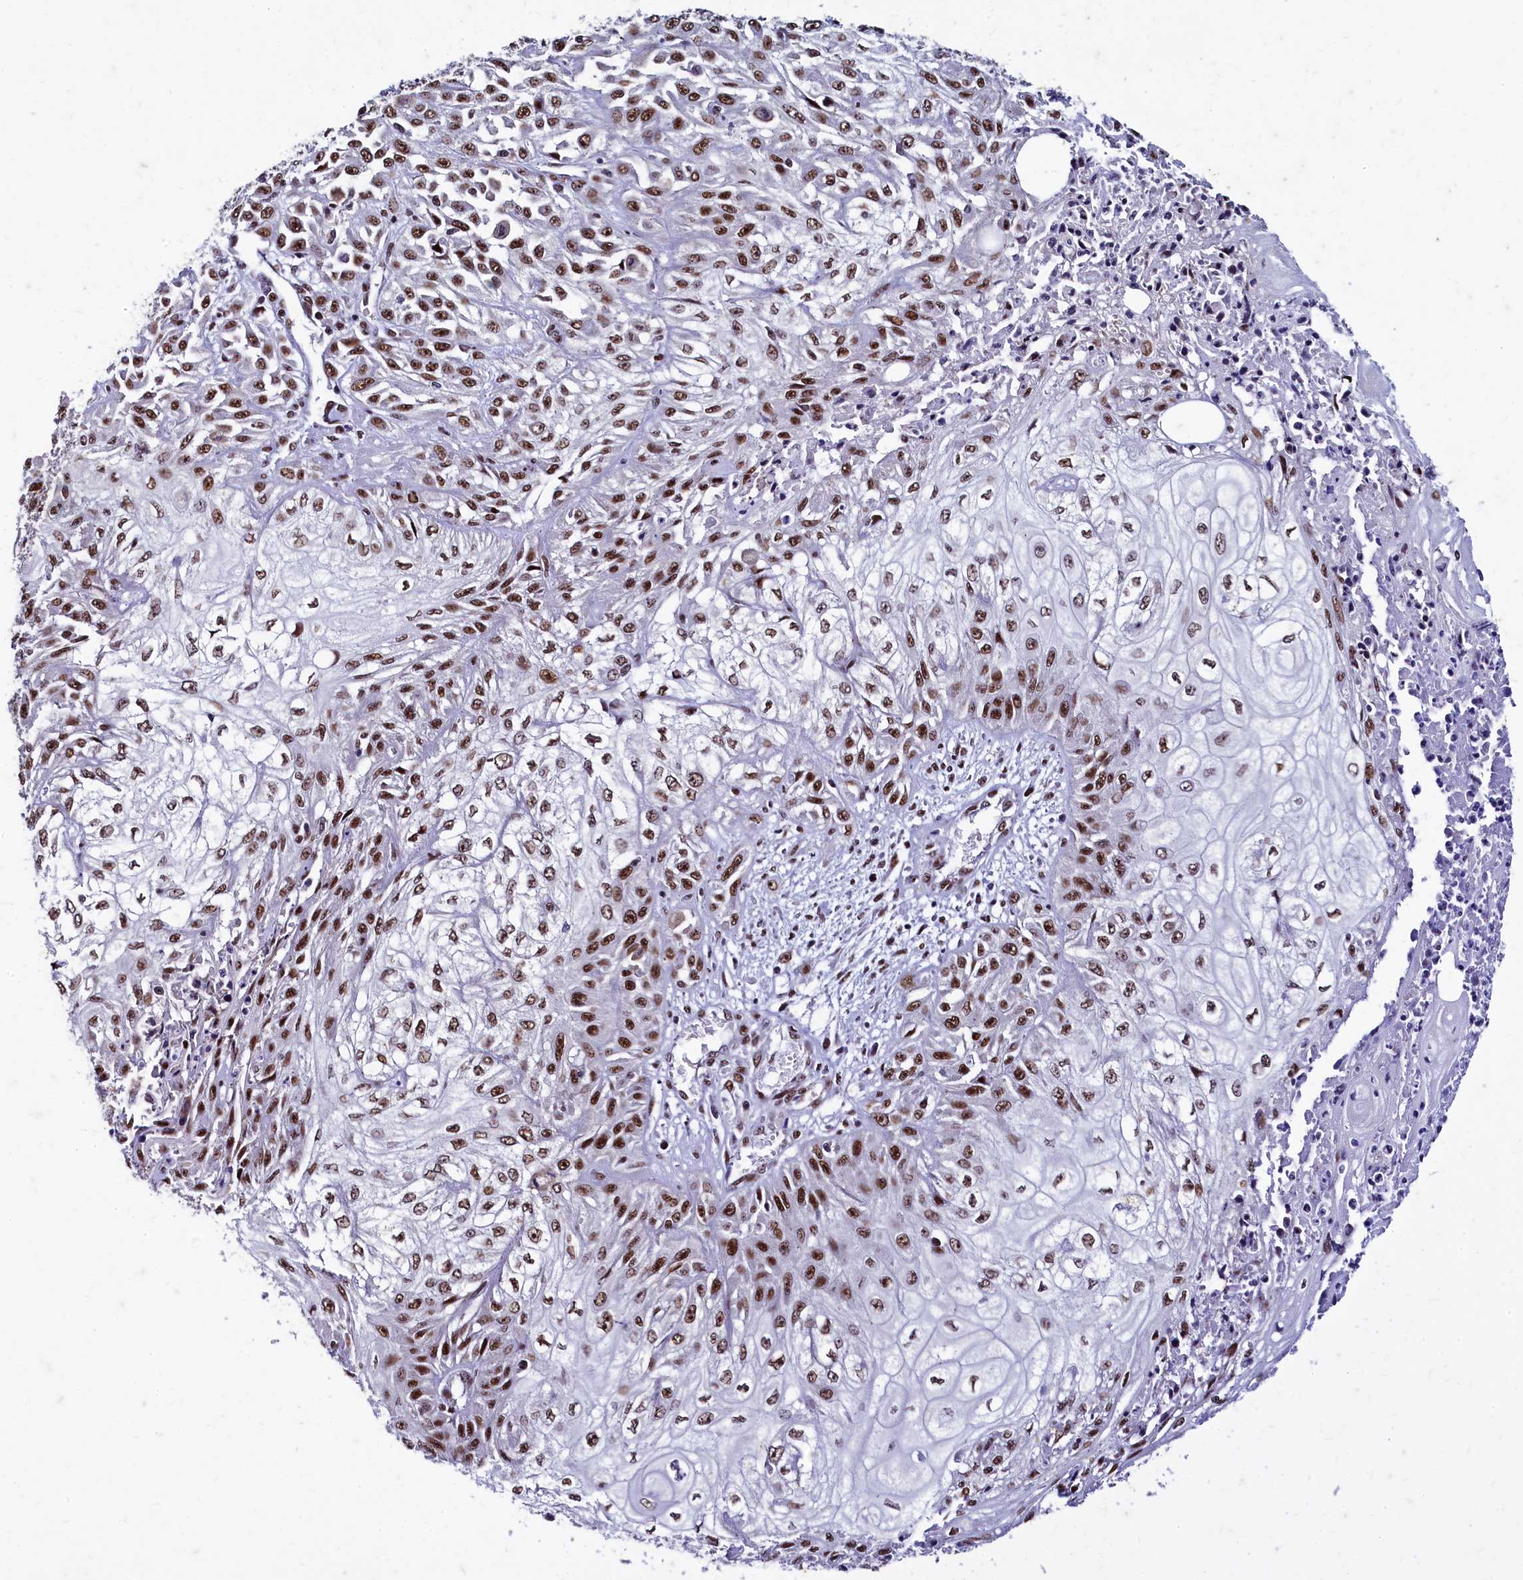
{"staining": {"intensity": "strong", "quantity": ">75%", "location": "nuclear"}, "tissue": "skin cancer", "cell_type": "Tumor cells", "image_type": "cancer", "snomed": [{"axis": "morphology", "description": "Squamous cell carcinoma, NOS"}, {"axis": "morphology", "description": "Squamous cell carcinoma, metastatic, NOS"}, {"axis": "topography", "description": "Skin"}, {"axis": "topography", "description": "Lymph node"}], "caption": "Immunohistochemical staining of skin metastatic squamous cell carcinoma exhibits high levels of strong nuclear protein staining in about >75% of tumor cells.", "gene": "CPSF7", "patient": {"sex": "male", "age": 75}}